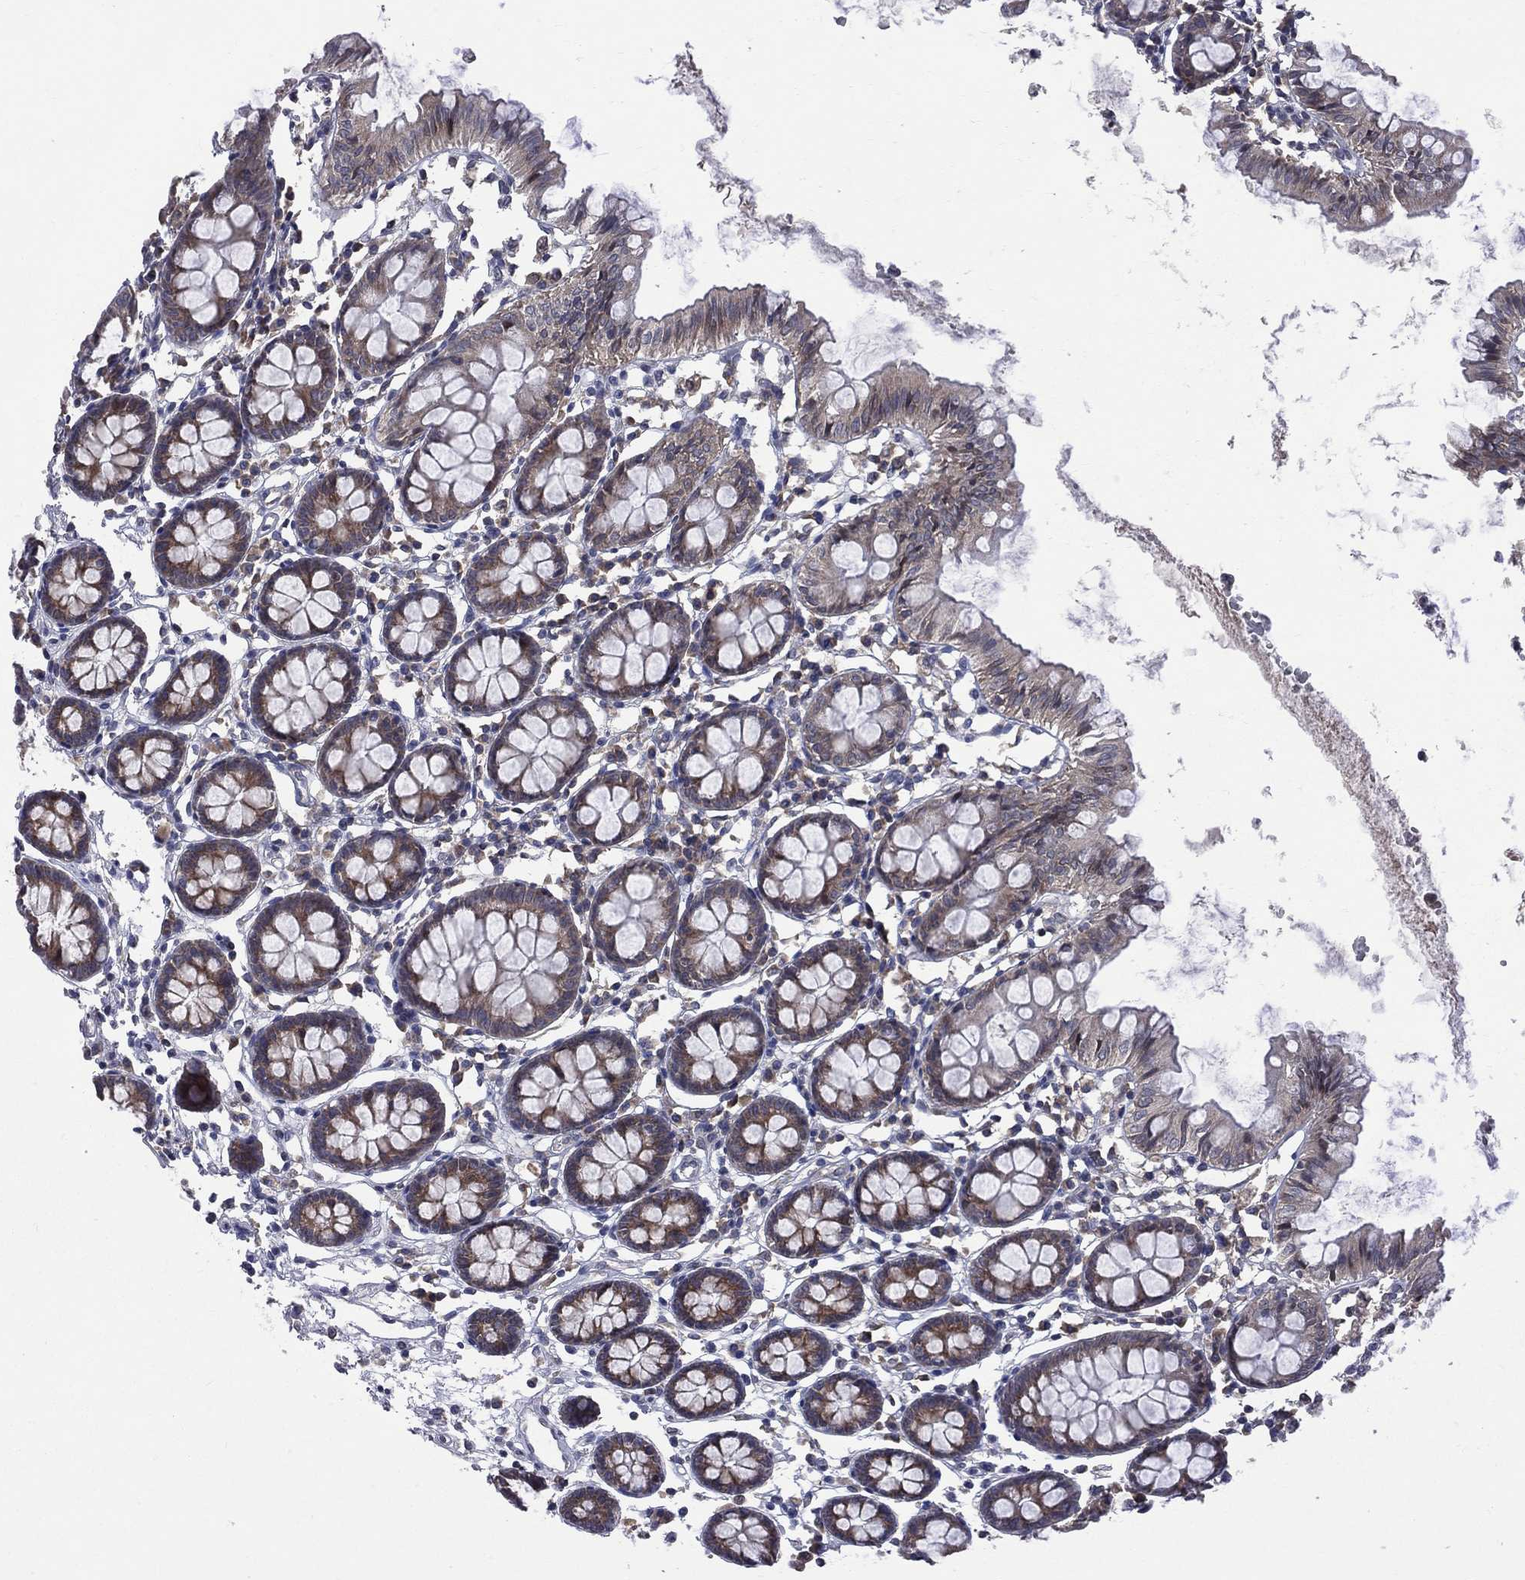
{"staining": {"intensity": "negative", "quantity": "none", "location": "none"}, "tissue": "colon", "cell_type": "Endothelial cells", "image_type": "normal", "snomed": [{"axis": "morphology", "description": "Normal tissue, NOS"}, {"axis": "topography", "description": "Colon"}], "caption": "Endothelial cells show no significant protein positivity in normal colon. Nuclei are stained in blue.", "gene": "CNOT11", "patient": {"sex": "female", "age": 84}}